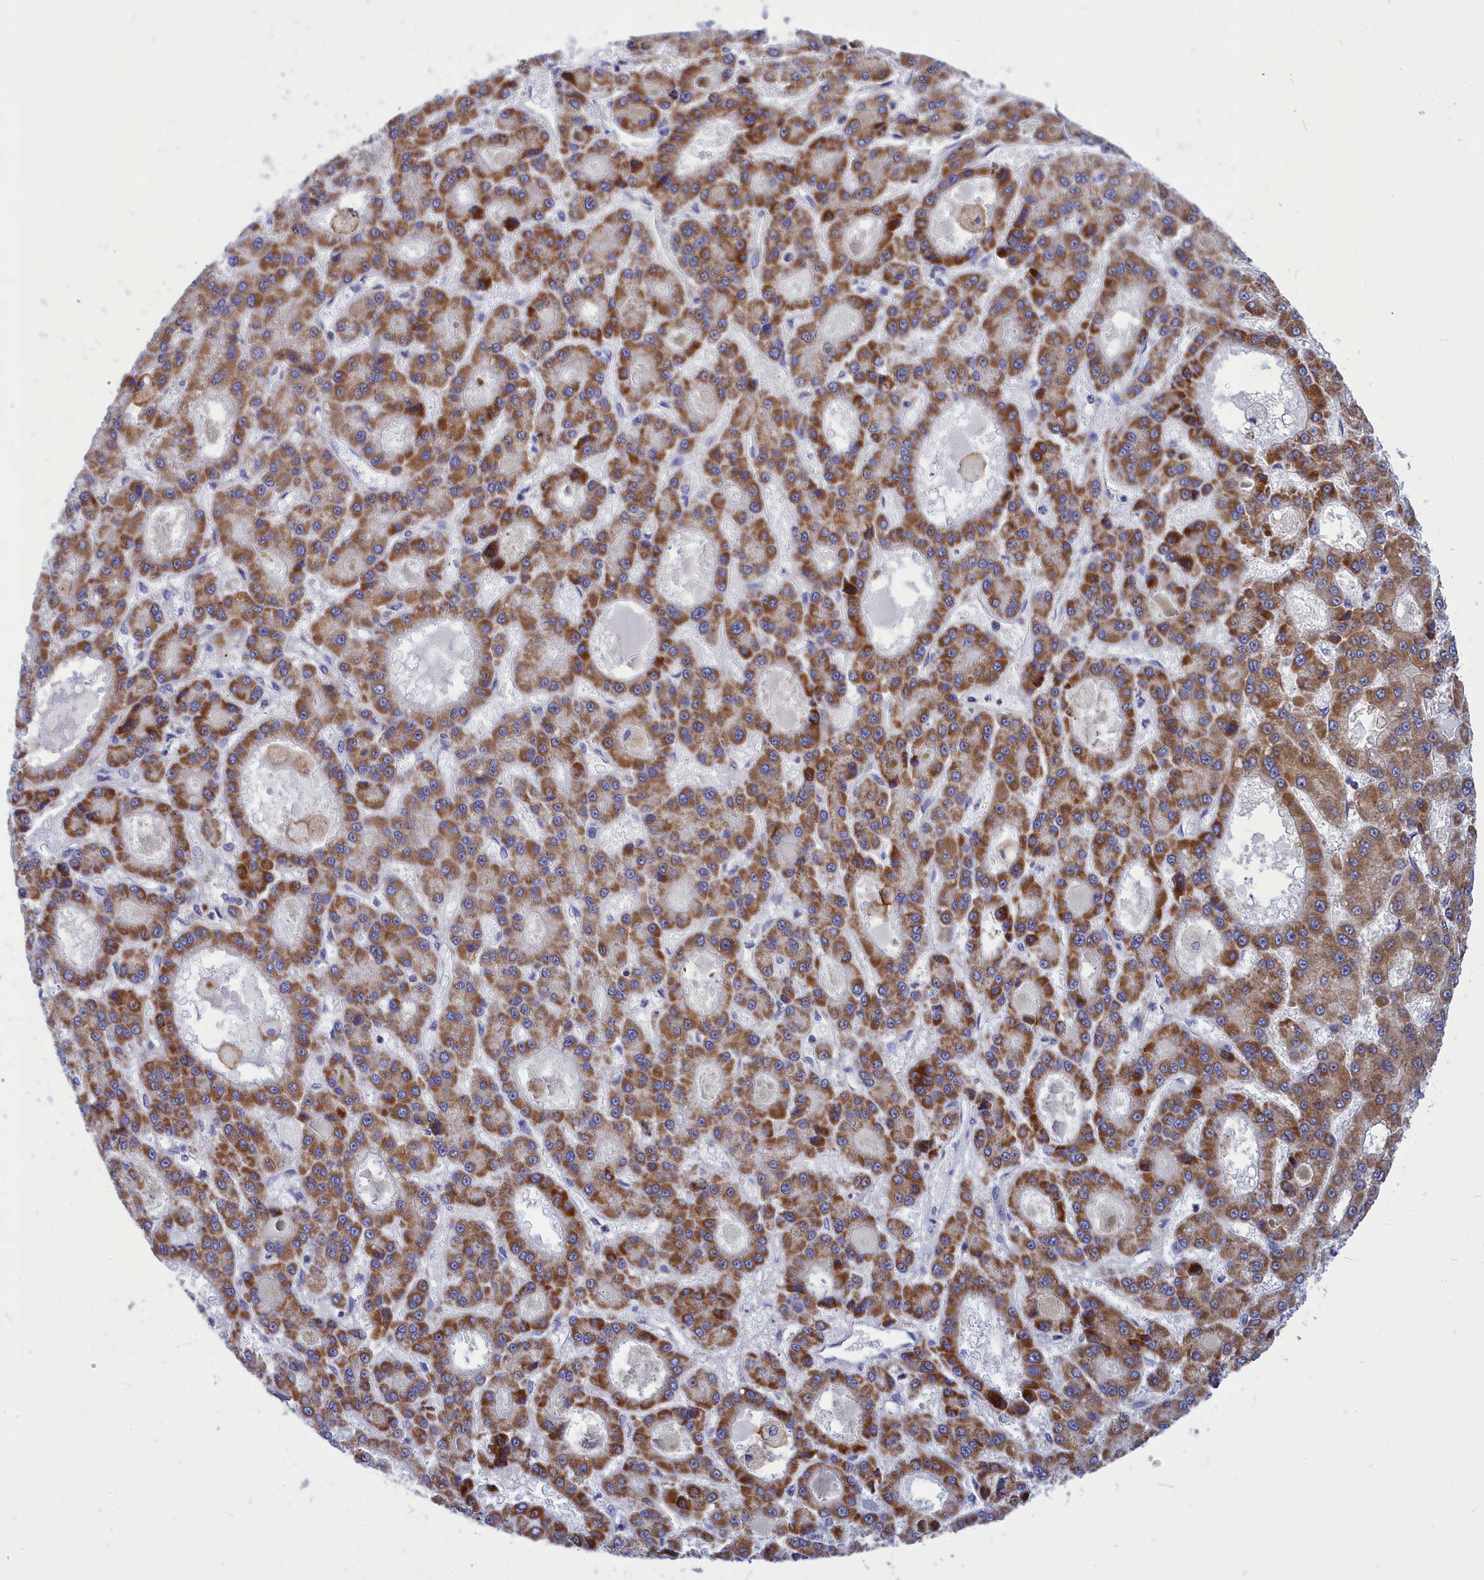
{"staining": {"intensity": "strong", "quantity": ">75%", "location": "cytoplasmic/membranous"}, "tissue": "liver cancer", "cell_type": "Tumor cells", "image_type": "cancer", "snomed": [{"axis": "morphology", "description": "Carcinoma, Hepatocellular, NOS"}, {"axis": "topography", "description": "Liver"}], "caption": "About >75% of tumor cells in human hepatocellular carcinoma (liver) show strong cytoplasmic/membranous protein positivity as visualized by brown immunohistochemical staining.", "gene": "CCRL2", "patient": {"sex": "male", "age": 70}}